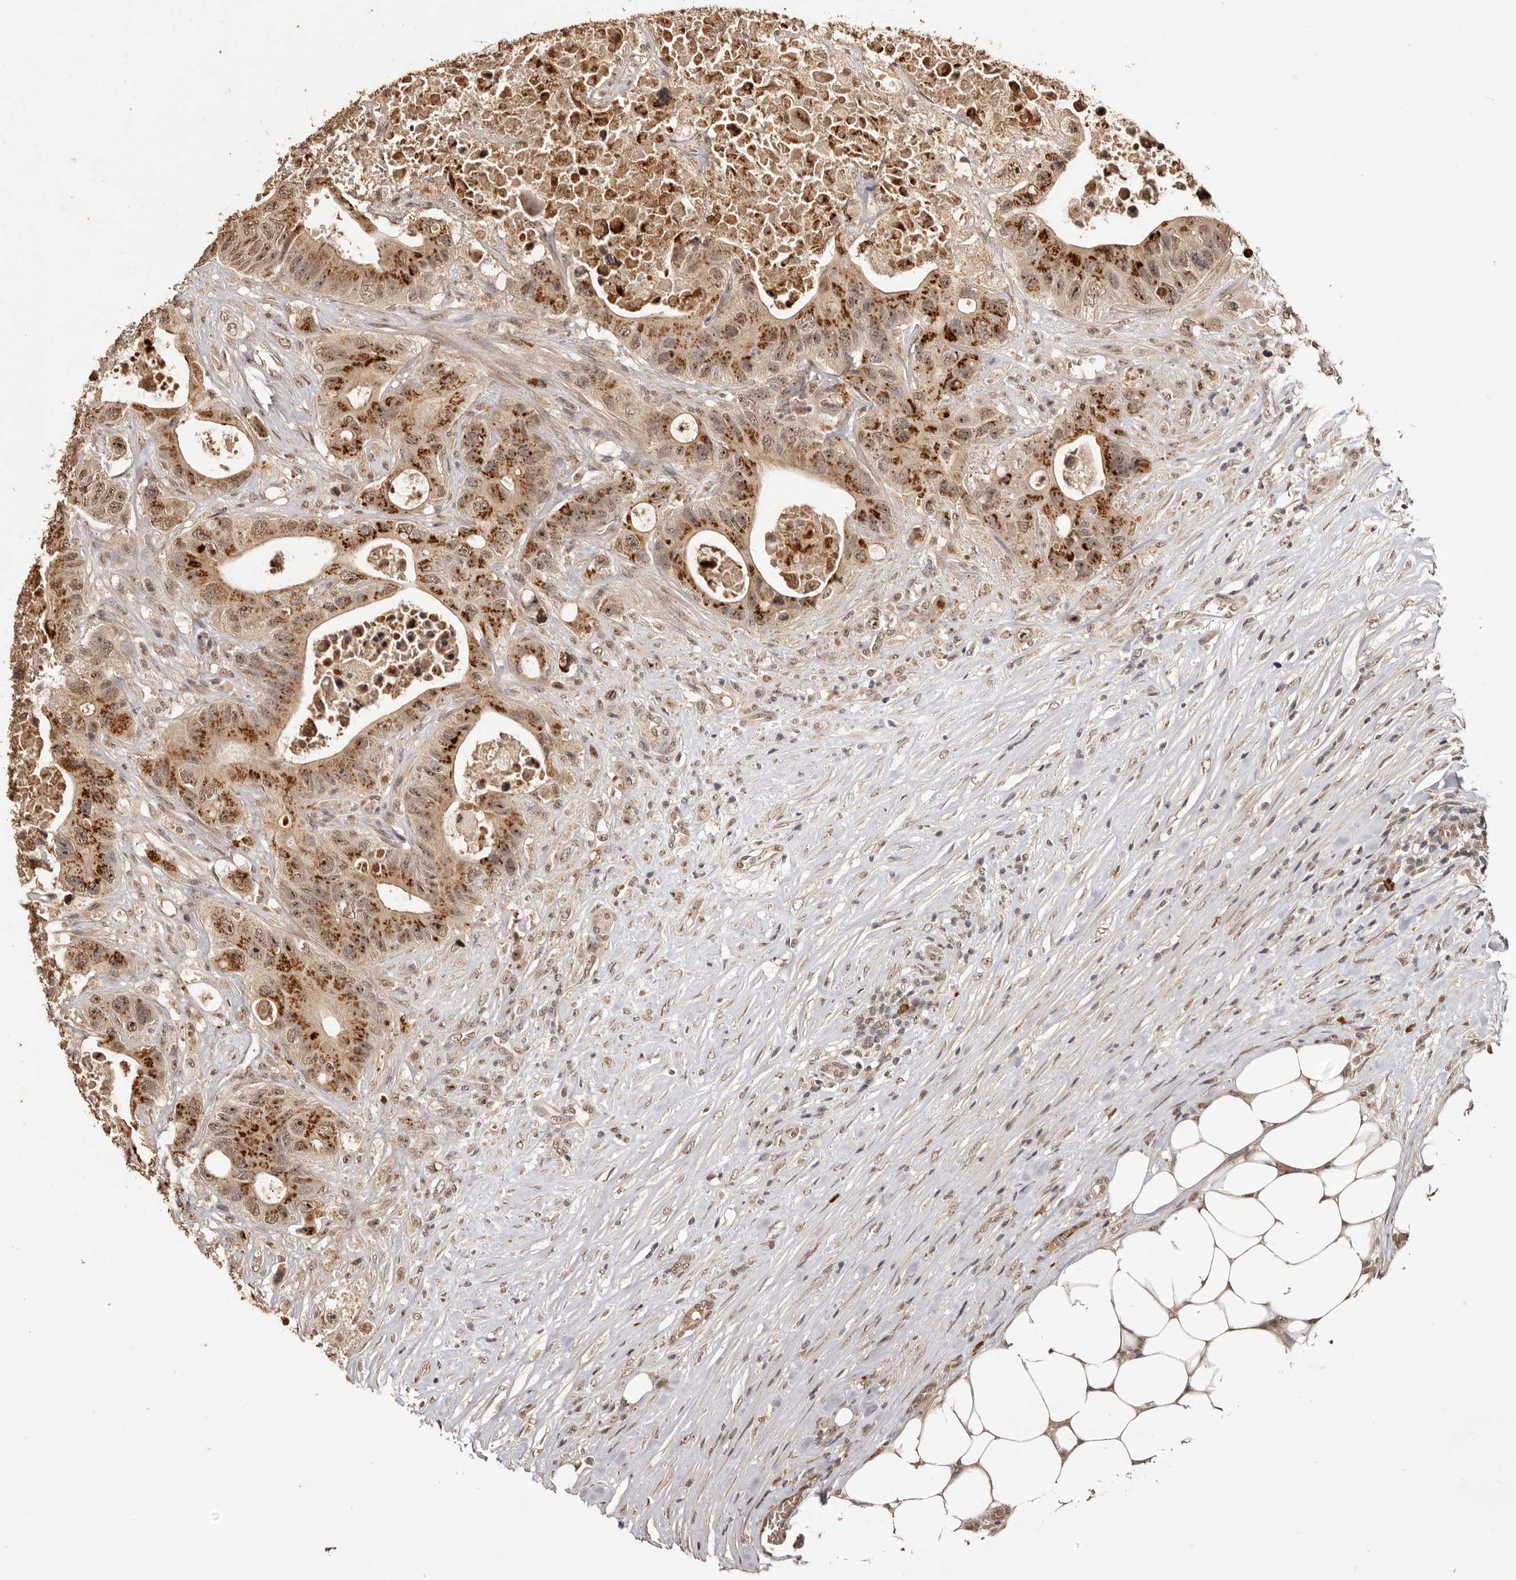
{"staining": {"intensity": "strong", "quantity": ">75%", "location": "cytoplasmic/membranous,nuclear"}, "tissue": "colorectal cancer", "cell_type": "Tumor cells", "image_type": "cancer", "snomed": [{"axis": "morphology", "description": "Adenocarcinoma, NOS"}, {"axis": "topography", "description": "Colon"}], "caption": "This is a micrograph of immunohistochemistry staining of colorectal cancer, which shows strong positivity in the cytoplasmic/membranous and nuclear of tumor cells.", "gene": "NOTCH1", "patient": {"sex": "female", "age": 46}}